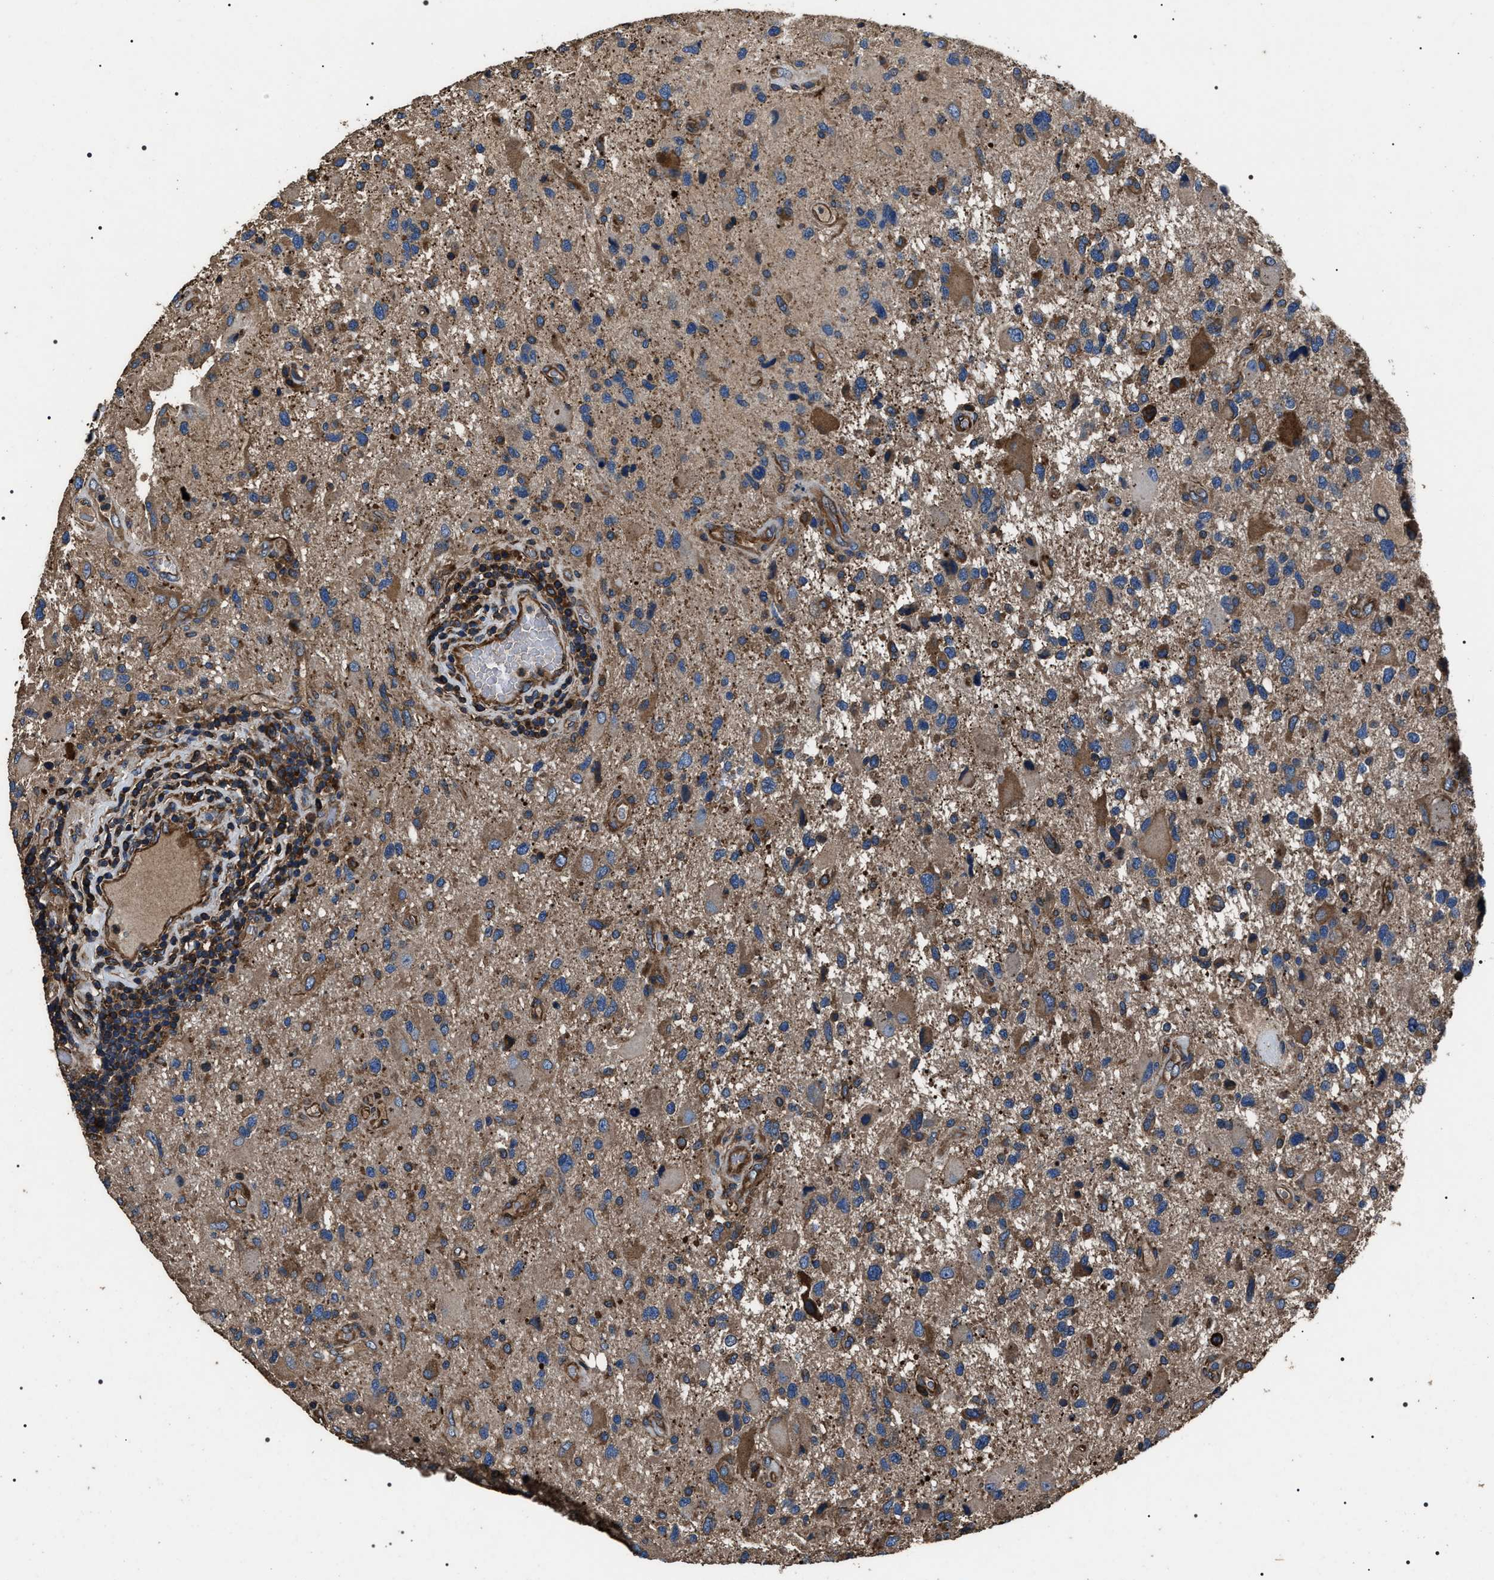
{"staining": {"intensity": "moderate", "quantity": "<25%", "location": "cytoplasmic/membranous"}, "tissue": "glioma", "cell_type": "Tumor cells", "image_type": "cancer", "snomed": [{"axis": "morphology", "description": "Glioma, malignant, High grade"}, {"axis": "topography", "description": "Brain"}], "caption": "Protein staining exhibits moderate cytoplasmic/membranous staining in approximately <25% of tumor cells in glioma.", "gene": "HSCB", "patient": {"sex": "male", "age": 33}}